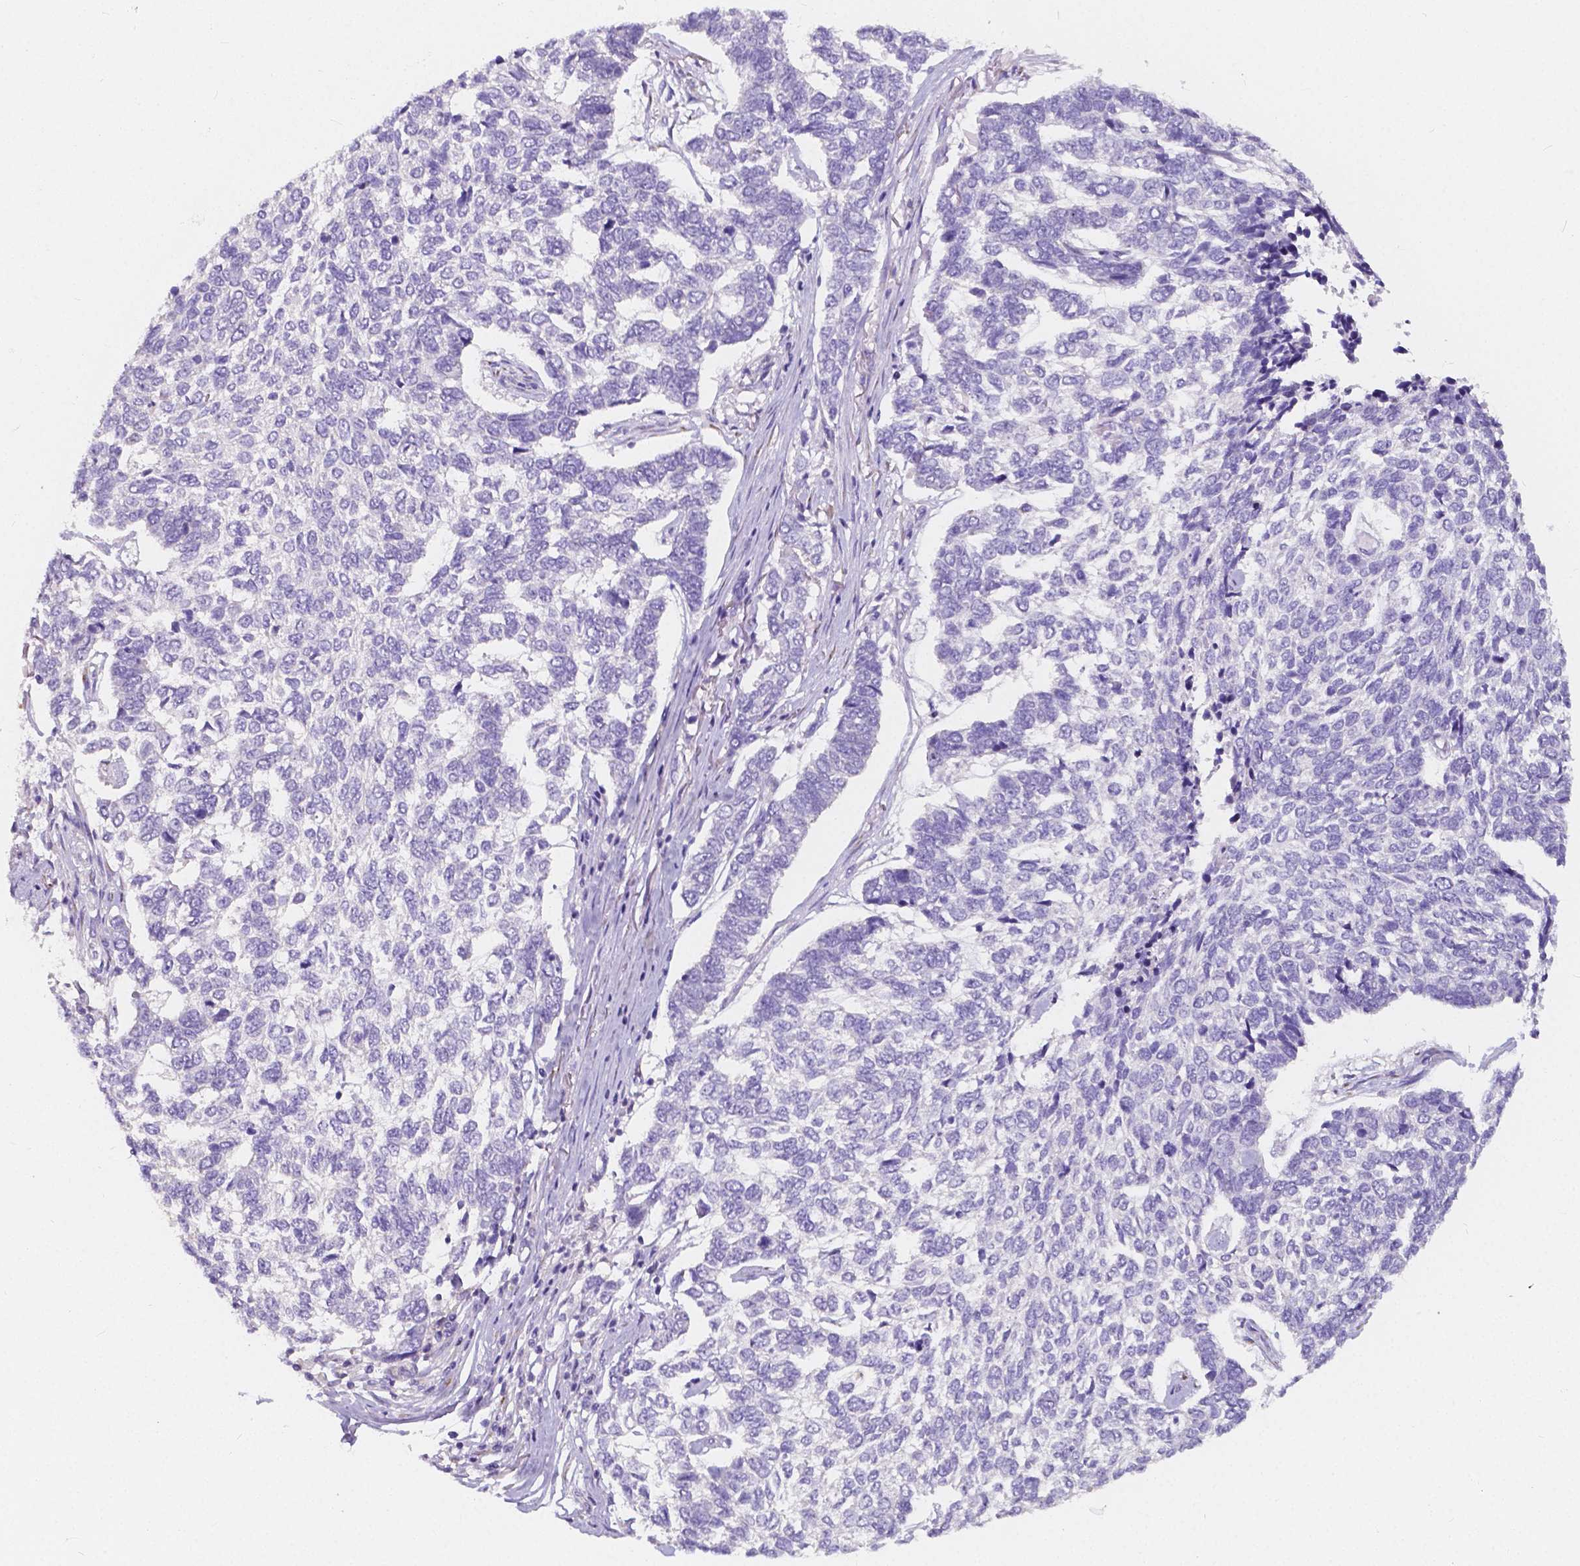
{"staining": {"intensity": "negative", "quantity": "none", "location": "none"}, "tissue": "skin cancer", "cell_type": "Tumor cells", "image_type": "cancer", "snomed": [{"axis": "morphology", "description": "Basal cell carcinoma"}, {"axis": "topography", "description": "Skin"}], "caption": "The photomicrograph reveals no significant positivity in tumor cells of skin cancer. (DAB IHC with hematoxylin counter stain).", "gene": "RNF186", "patient": {"sex": "female", "age": 65}}